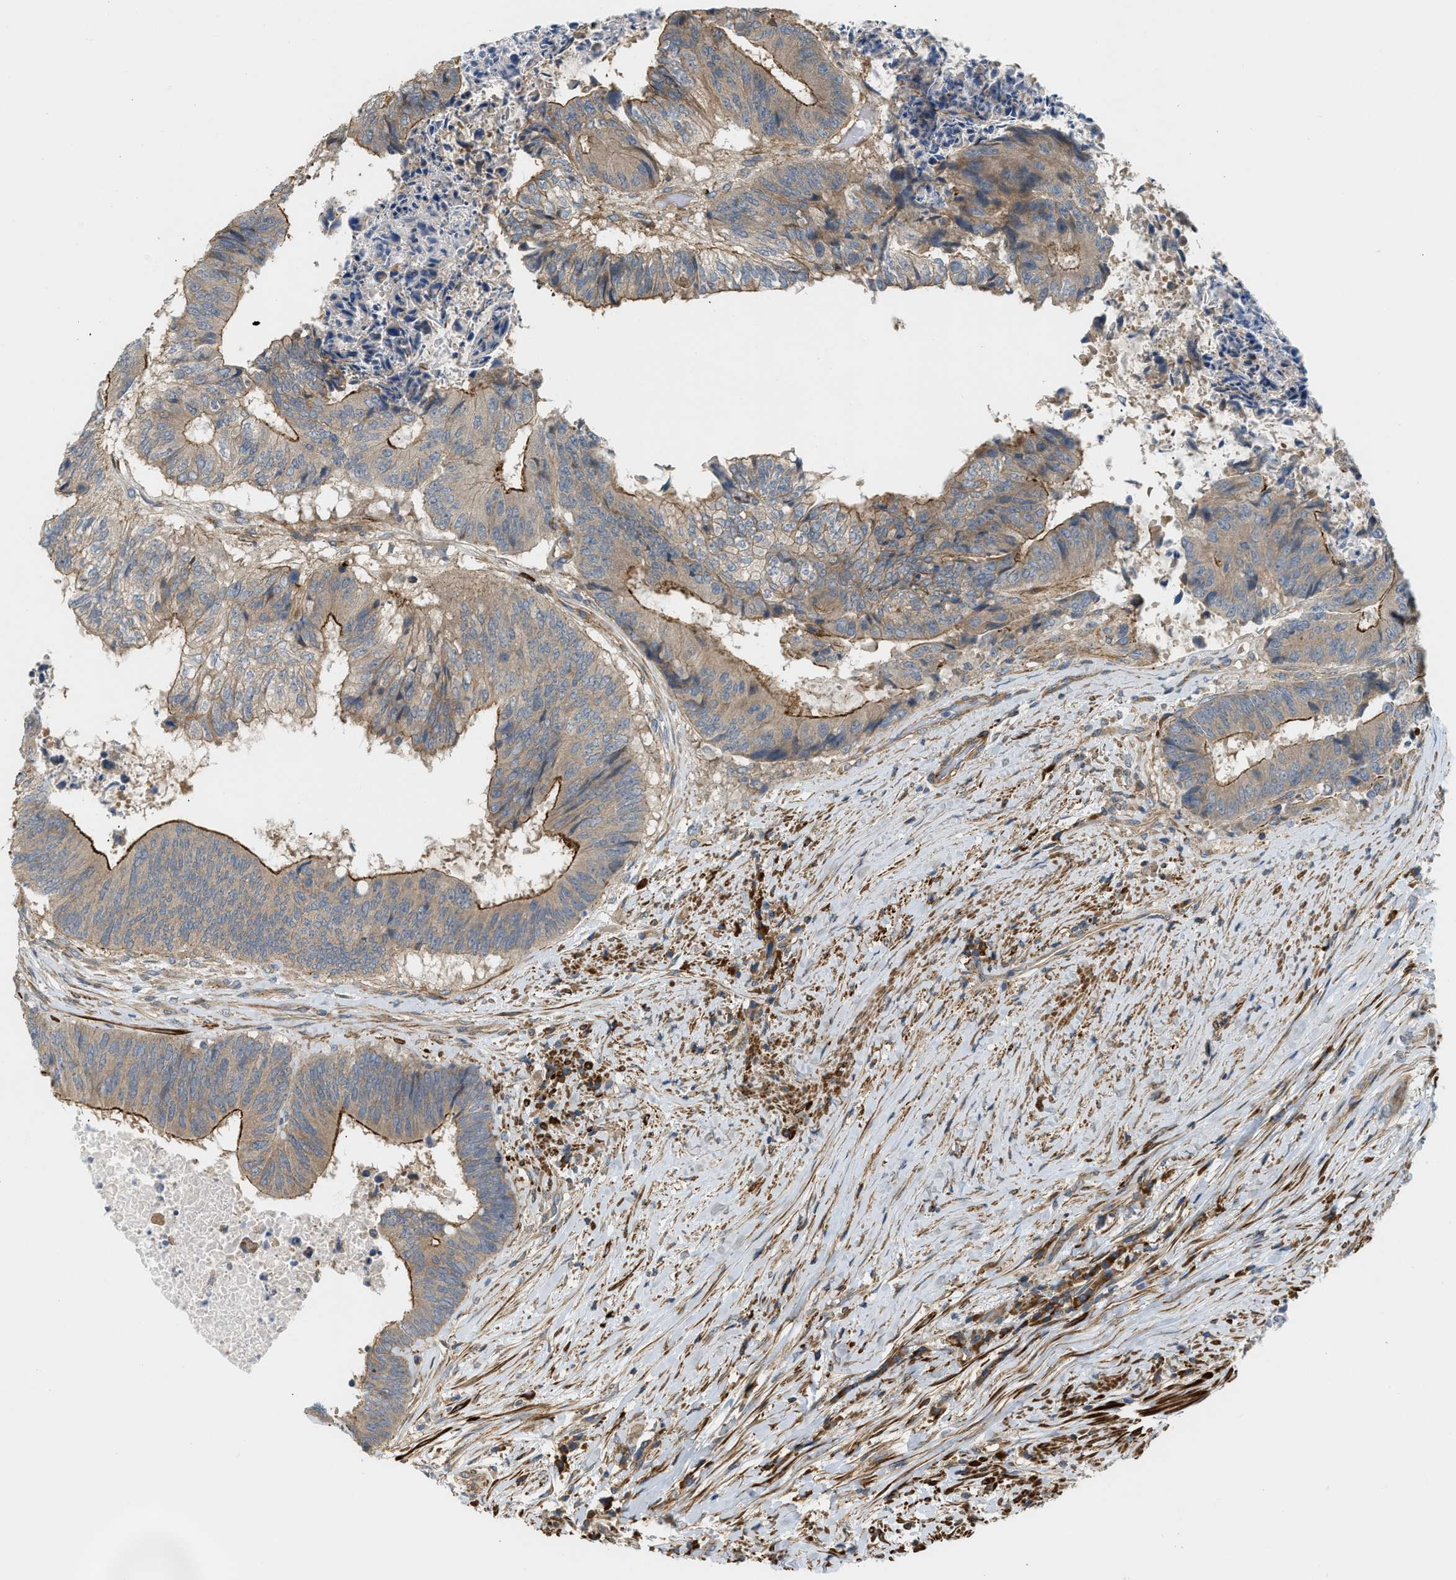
{"staining": {"intensity": "moderate", "quantity": ">75%", "location": "cytoplasmic/membranous"}, "tissue": "colorectal cancer", "cell_type": "Tumor cells", "image_type": "cancer", "snomed": [{"axis": "morphology", "description": "Adenocarcinoma, NOS"}, {"axis": "topography", "description": "Rectum"}], "caption": "Adenocarcinoma (colorectal) was stained to show a protein in brown. There is medium levels of moderate cytoplasmic/membranous positivity in approximately >75% of tumor cells.", "gene": "BTN3A2", "patient": {"sex": "male", "age": 72}}